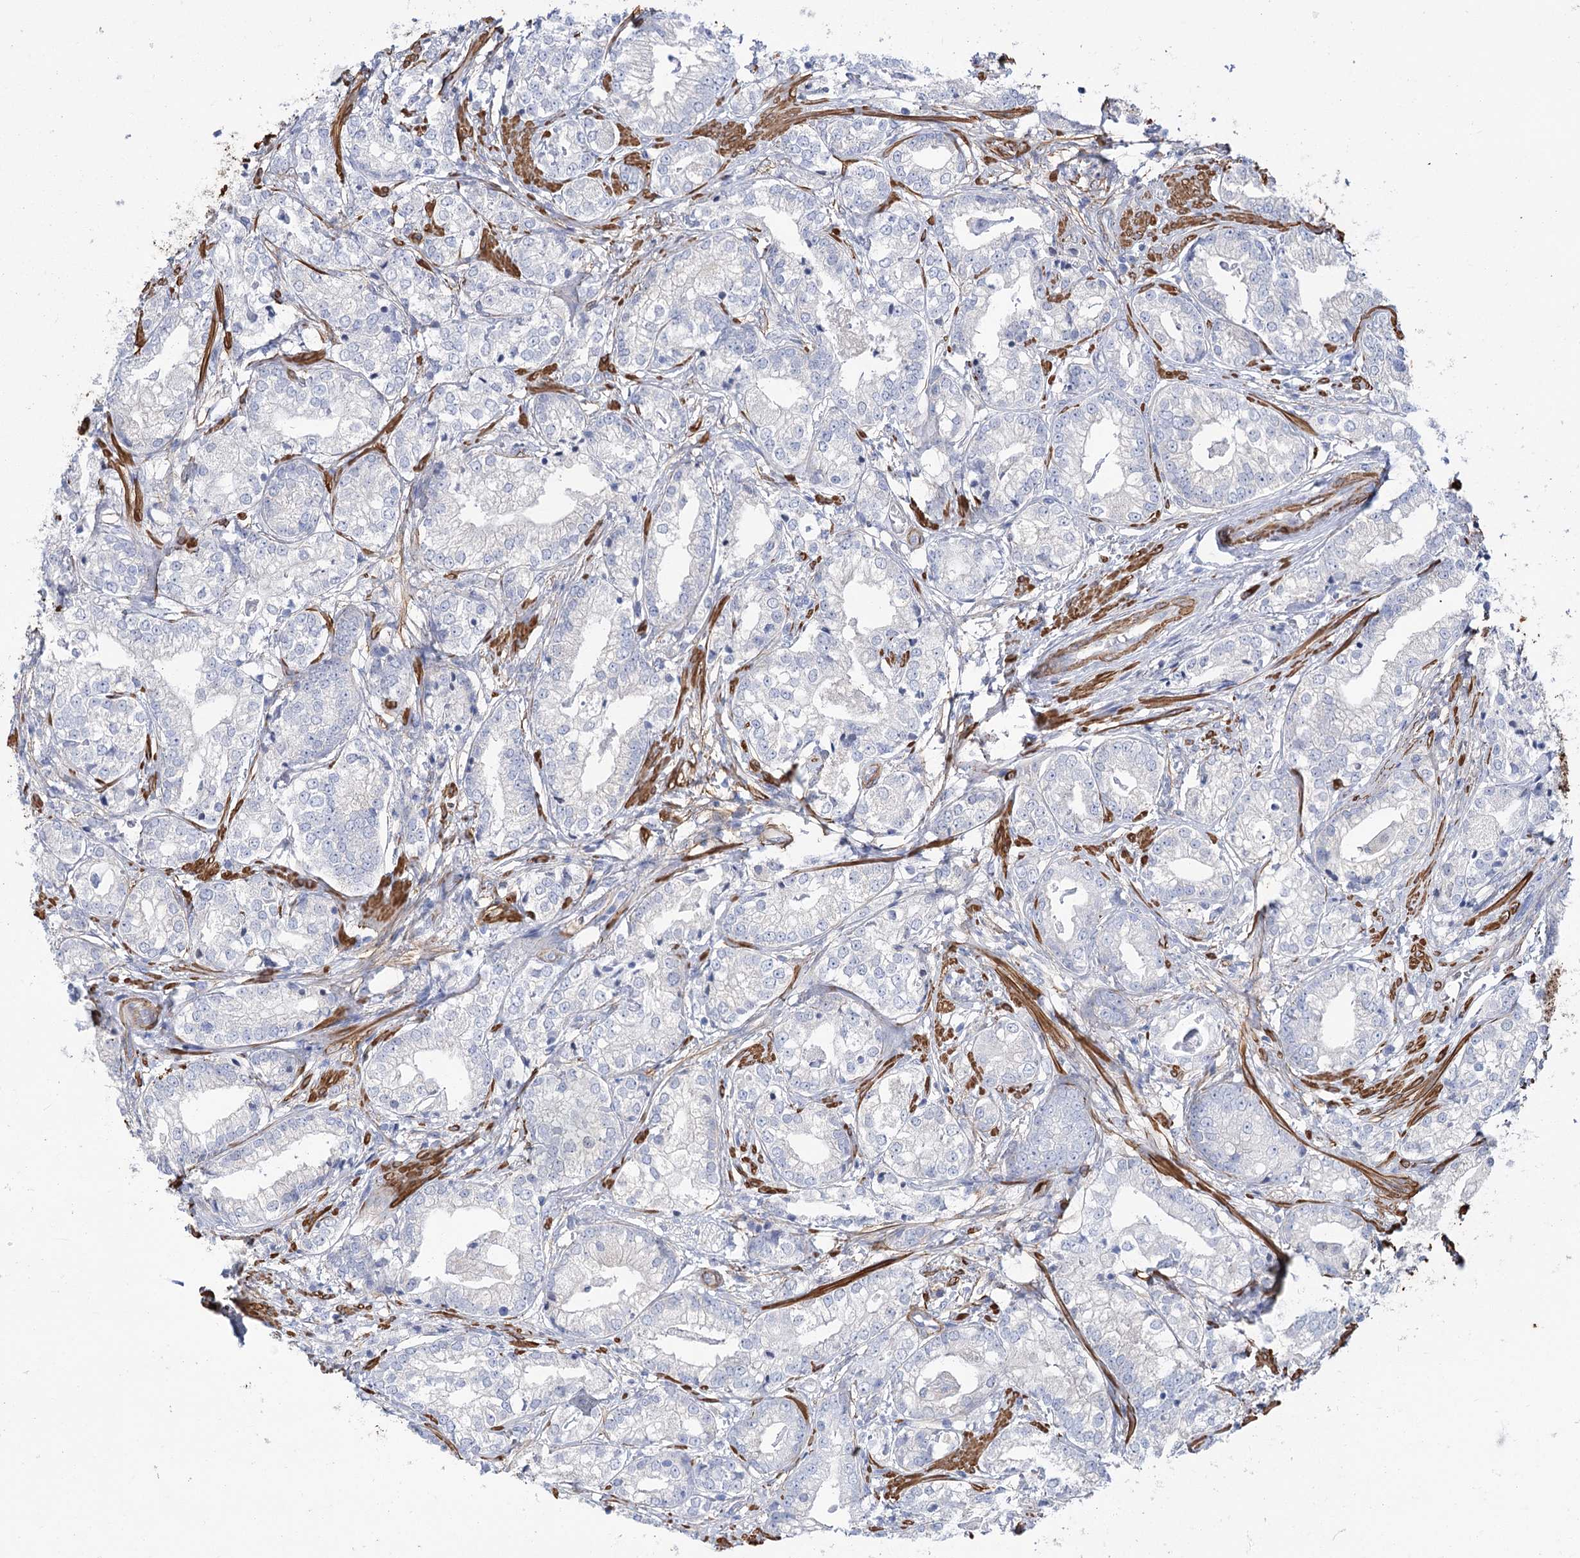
{"staining": {"intensity": "negative", "quantity": "none", "location": "none"}, "tissue": "prostate cancer", "cell_type": "Tumor cells", "image_type": "cancer", "snomed": [{"axis": "morphology", "description": "Adenocarcinoma, High grade"}, {"axis": "topography", "description": "Prostate"}], "caption": "High magnification brightfield microscopy of prostate adenocarcinoma (high-grade) stained with DAB (3,3'-diaminobenzidine) (brown) and counterstained with hematoxylin (blue): tumor cells show no significant positivity.", "gene": "WASHC3", "patient": {"sex": "male", "age": 69}}